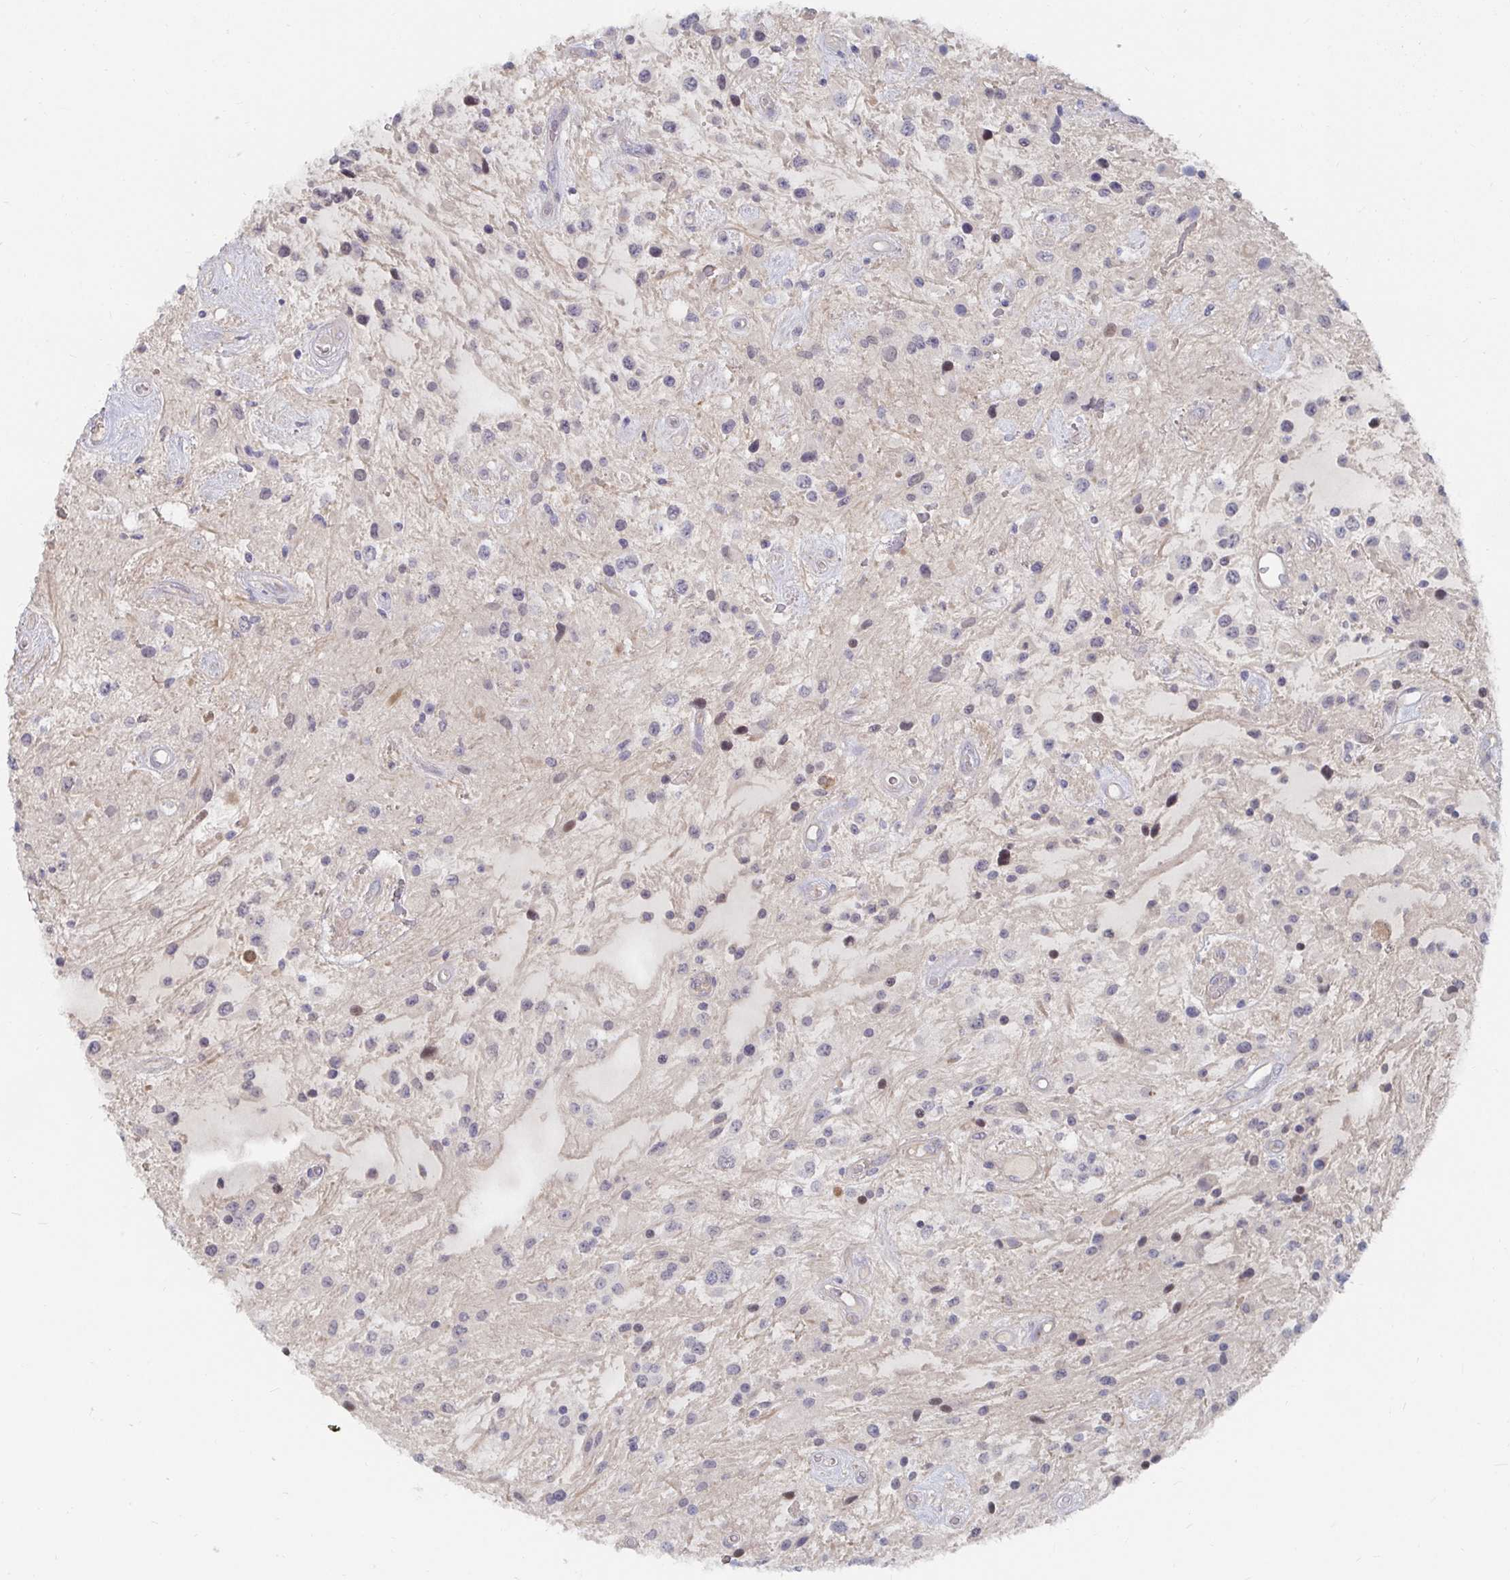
{"staining": {"intensity": "negative", "quantity": "none", "location": "none"}, "tissue": "glioma", "cell_type": "Tumor cells", "image_type": "cancer", "snomed": [{"axis": "morphology", "description": "Glioma, malignant, Low grade"}, {"axis": "topography", "description": "Cerebellum"}], "caption": "Immunohistochemistry (IHC) of malignant low-grade glioma displays no staining in tumor cells. (Stains: DAB IHC with hematoxylin counter stain, Microscopy: brightfield microscopy at high magnification).", "gene": "MEIS1", "patient": {"sex": "female", "age": 14}}